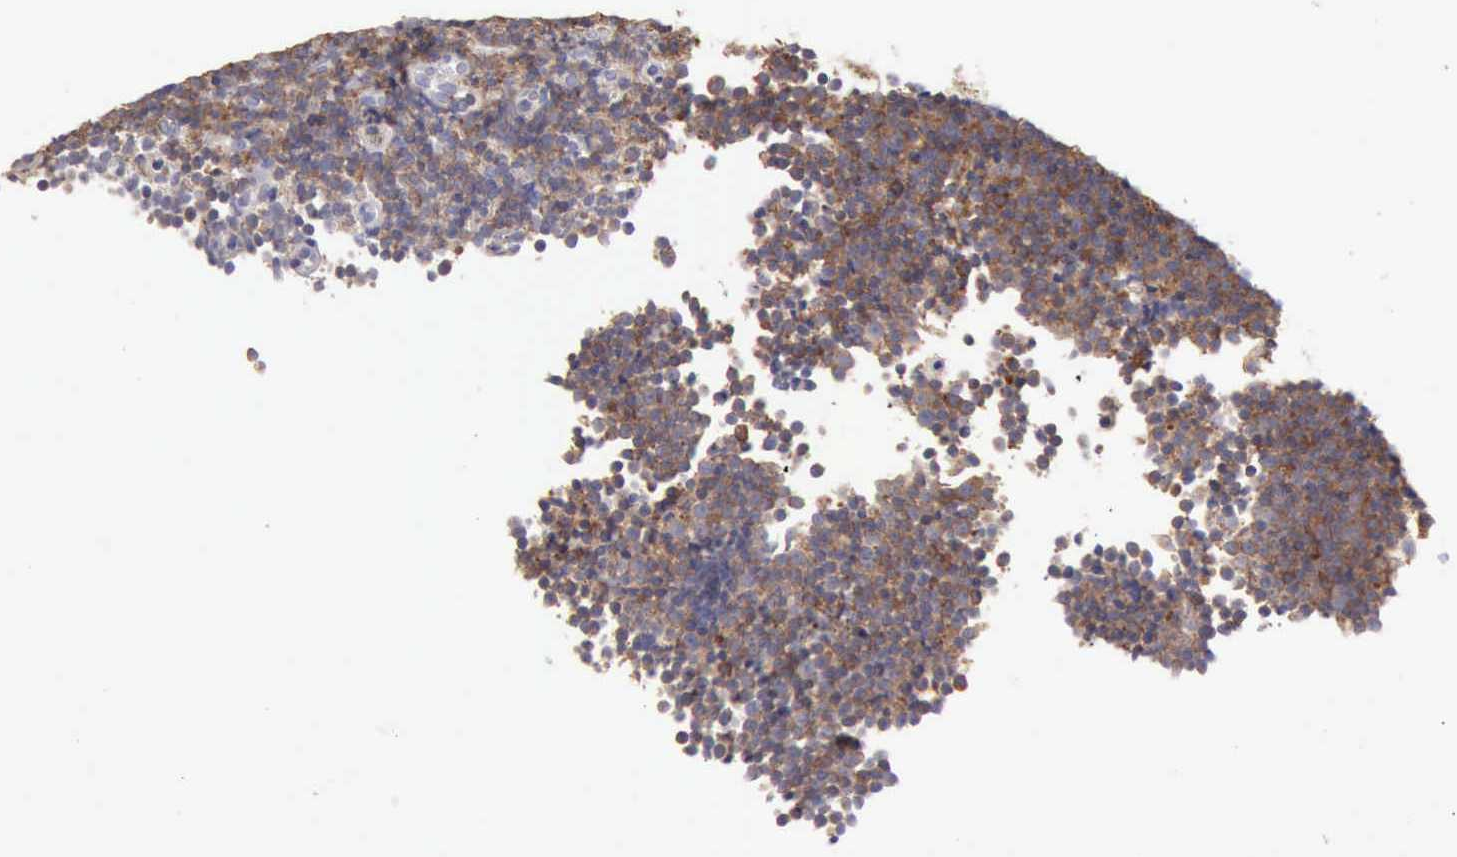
{"staining": {"intensity": "moderate", "quantity": "25%-75%", "location": "cytoplasmic/membranous"}, "tissue": "lymphoma", "cell_type": "Tumor cells", "image_type": "cancer", "snomed": [{"axis": "morphology", "description": "Malignant lymphoma, non-Hodgkin's type, Low grade"}, {"axis": "topography", "description": "Lymph node"}], "caption": "Protein analysis of lymphoma tissue displays moderate cytoplasmic/membranous staining in approximately 25%-75% of tumor cells.", "gene": "SASH3", "patient": {"sex": "male", "age": 57}}